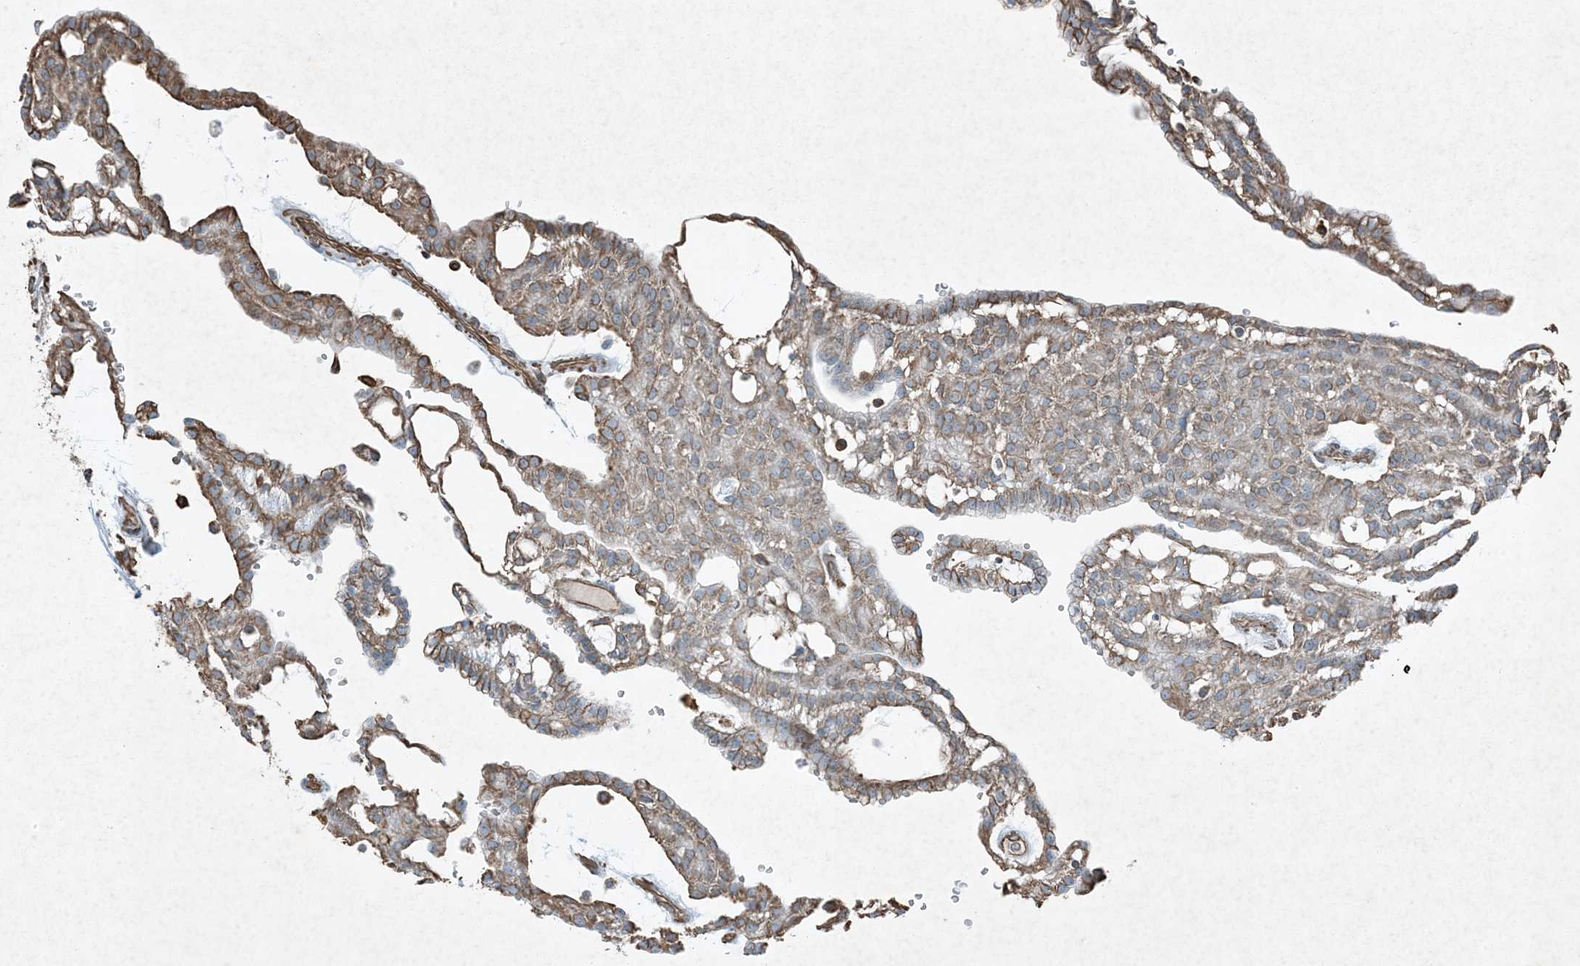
{"staining": {"intensity": "moderate", "quantity": "25%-75%", "location": "cytoplasmic/membranous"}, "tissue": "renal cancer", "cell_type": "Tumor cells", "image_type": "cancer", "snomed": [{"axis": "morphology", "description": "Adenocarcinoma, NOS"}, {"axis": "topography", "description": "Kidney"}], "caption": "Immunohistochemical staining of human renal cancer (adenocarcinoma) exhibits medium levels of moderate cytoplasmic/membranous staining in about 25%-75% of tumor cells.", "gene": "RYK", "patient": {"sex": "male", "age": 63}}